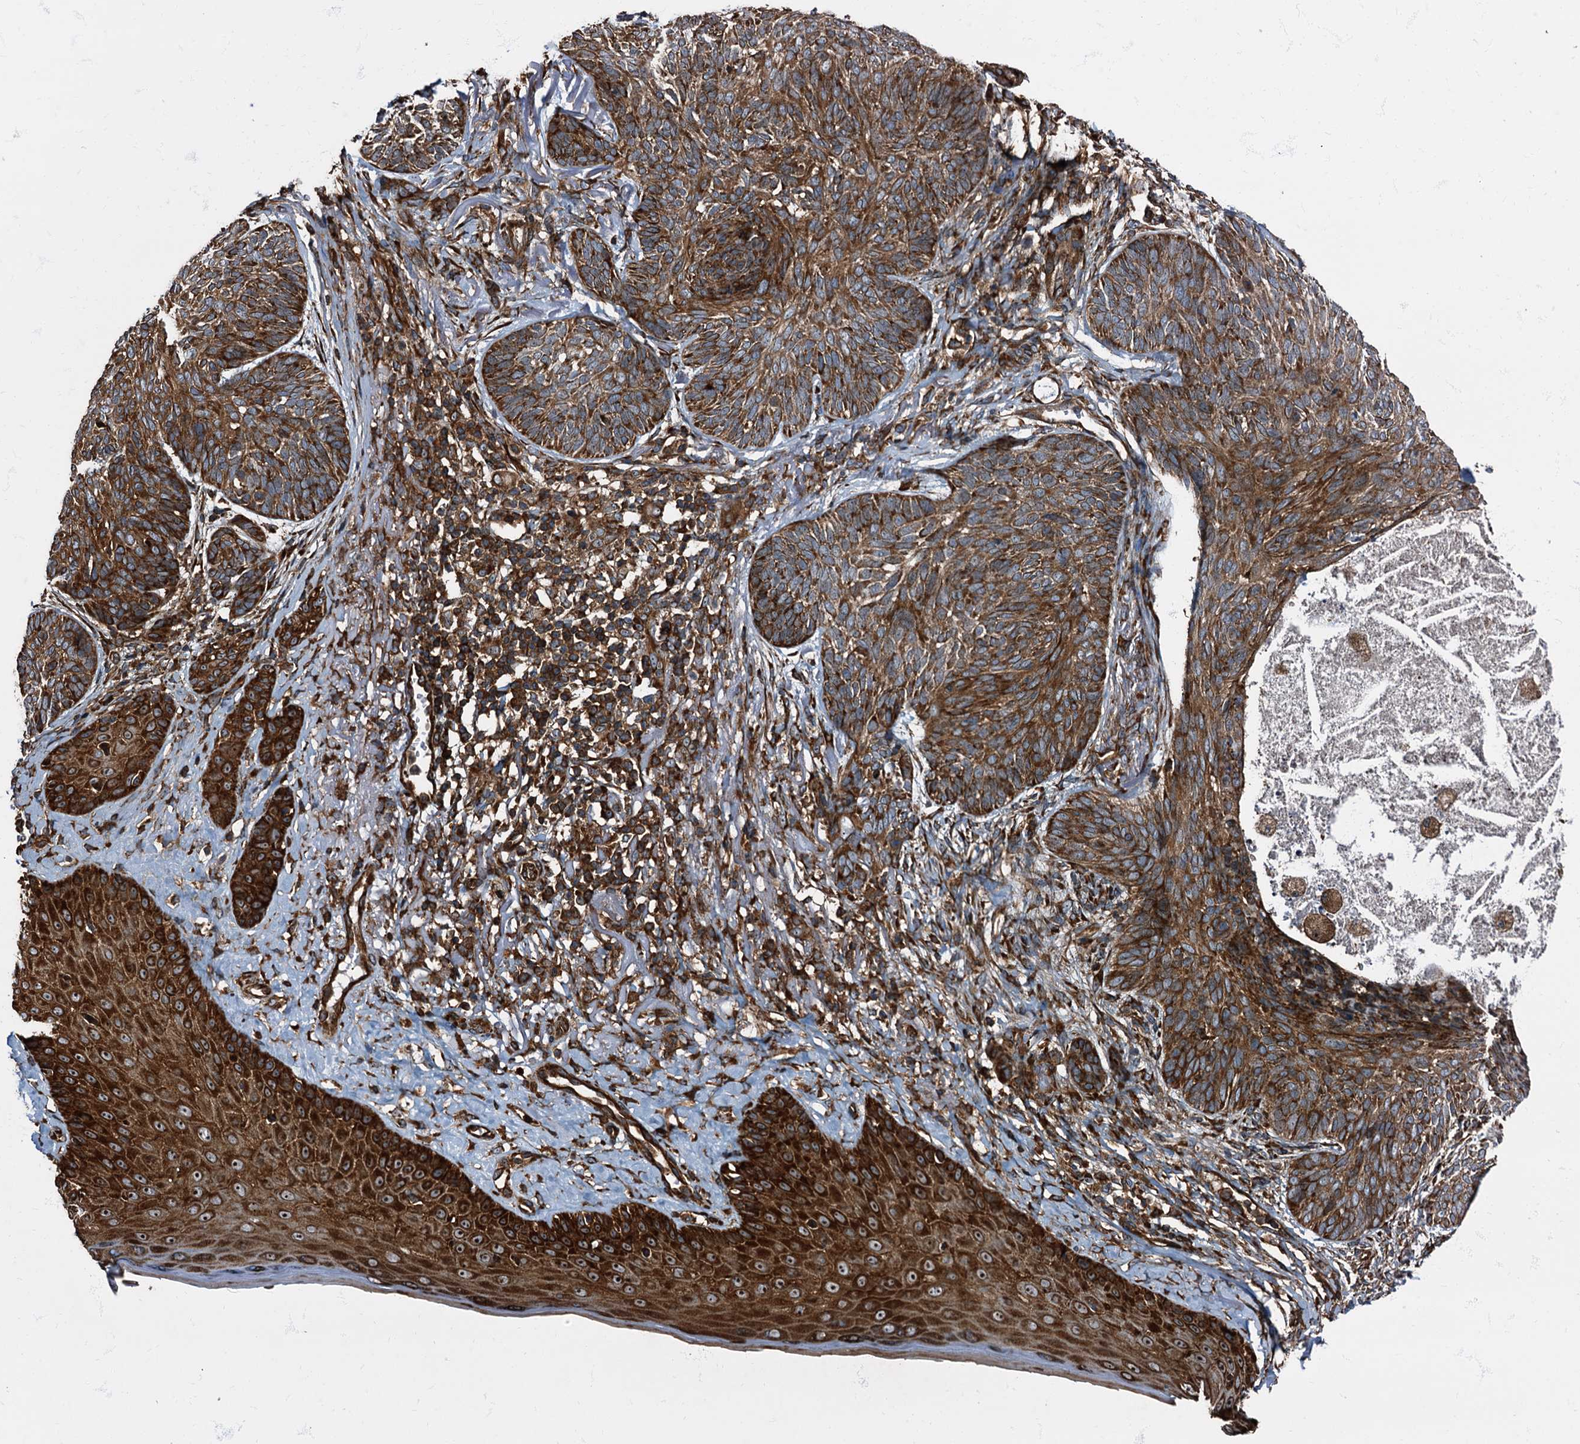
{"staining": {"intensity": "strong", "quantity": ">75%", "location": "cytoplasmic/membranous"}, "tissue": "skin cancer", "cell_type": "Tumor cells", "image_type": "cancer", "snomed": [{"axis": "morphology", "description": "Normal tissue, NOS"}, {"axis": "morphology", "description": "Basal cell carcinoma"}, {"axis": "topography", "description": "Skin"}], "caption": "The micrograph shows immunohistochemical staining of skin basal cell carcinoma. There is strong cytoplasmic/membranous staining is appreciated in approximately >75% of tumor cells. Nuclei are stained in blue.", "gene": "ATP2C1", "patient": {"sex": "male", "age": 66}}